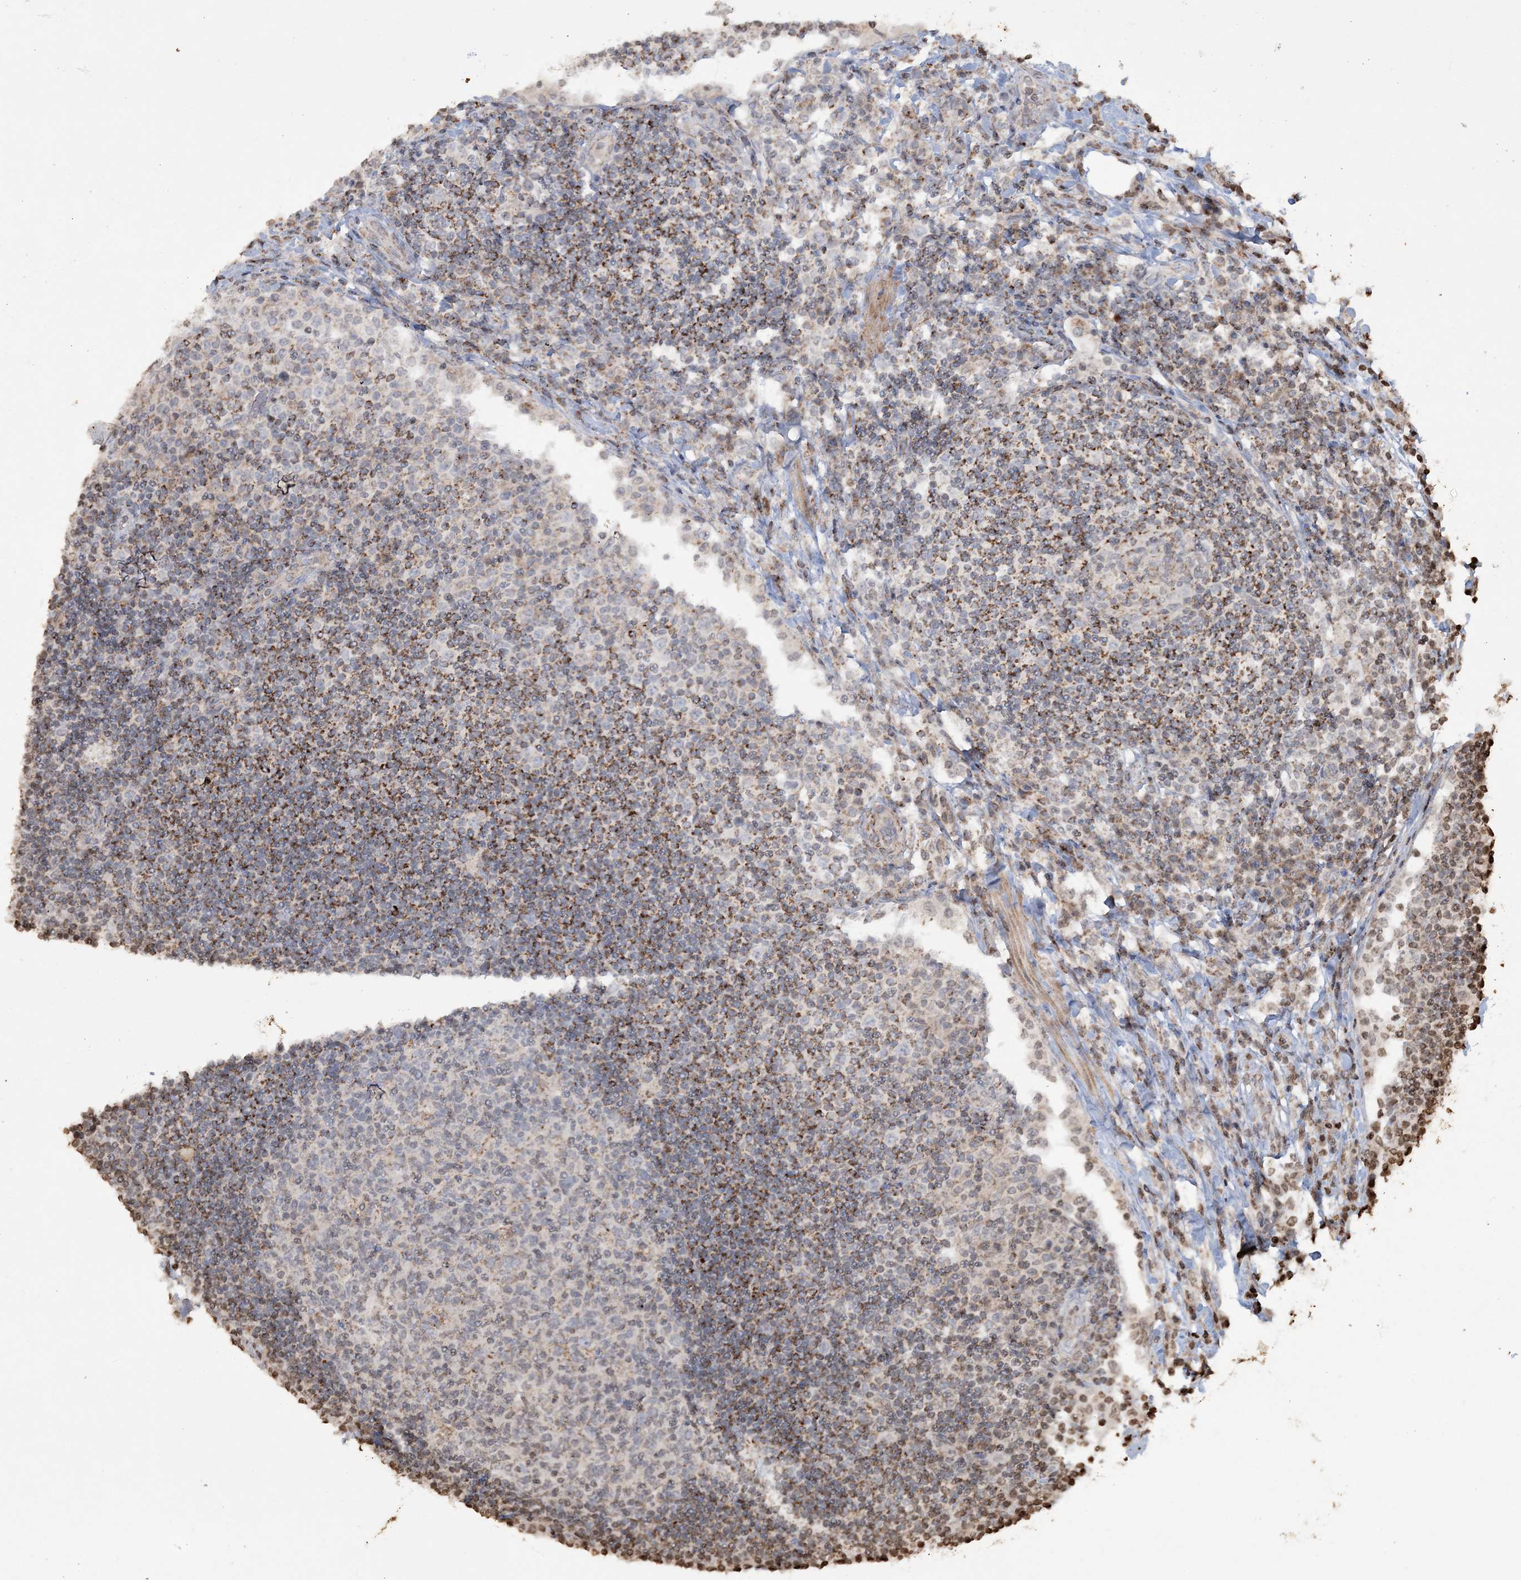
{"staining": {"intensity": "moderate", "quantity": "25%-75%", "location": "cytoplasmic/membranous"}, "tissue": "lymph node", "cell_type": "Germinal center cells", "image_type": "normal", "snomed": [{"axis": "morphology", "description": "Normal tissue, NOS"}, {"axis": "topography", "description": "Lymph node"}], "caption": "Benign lymph node displays moderate cytoplasmic/membranous expression in approximately 25%-75% of germinal center cells, visualized by immunohistochemistry.", "gene": "TTC7A", "patient": {"sex": "female", "age": 53}}